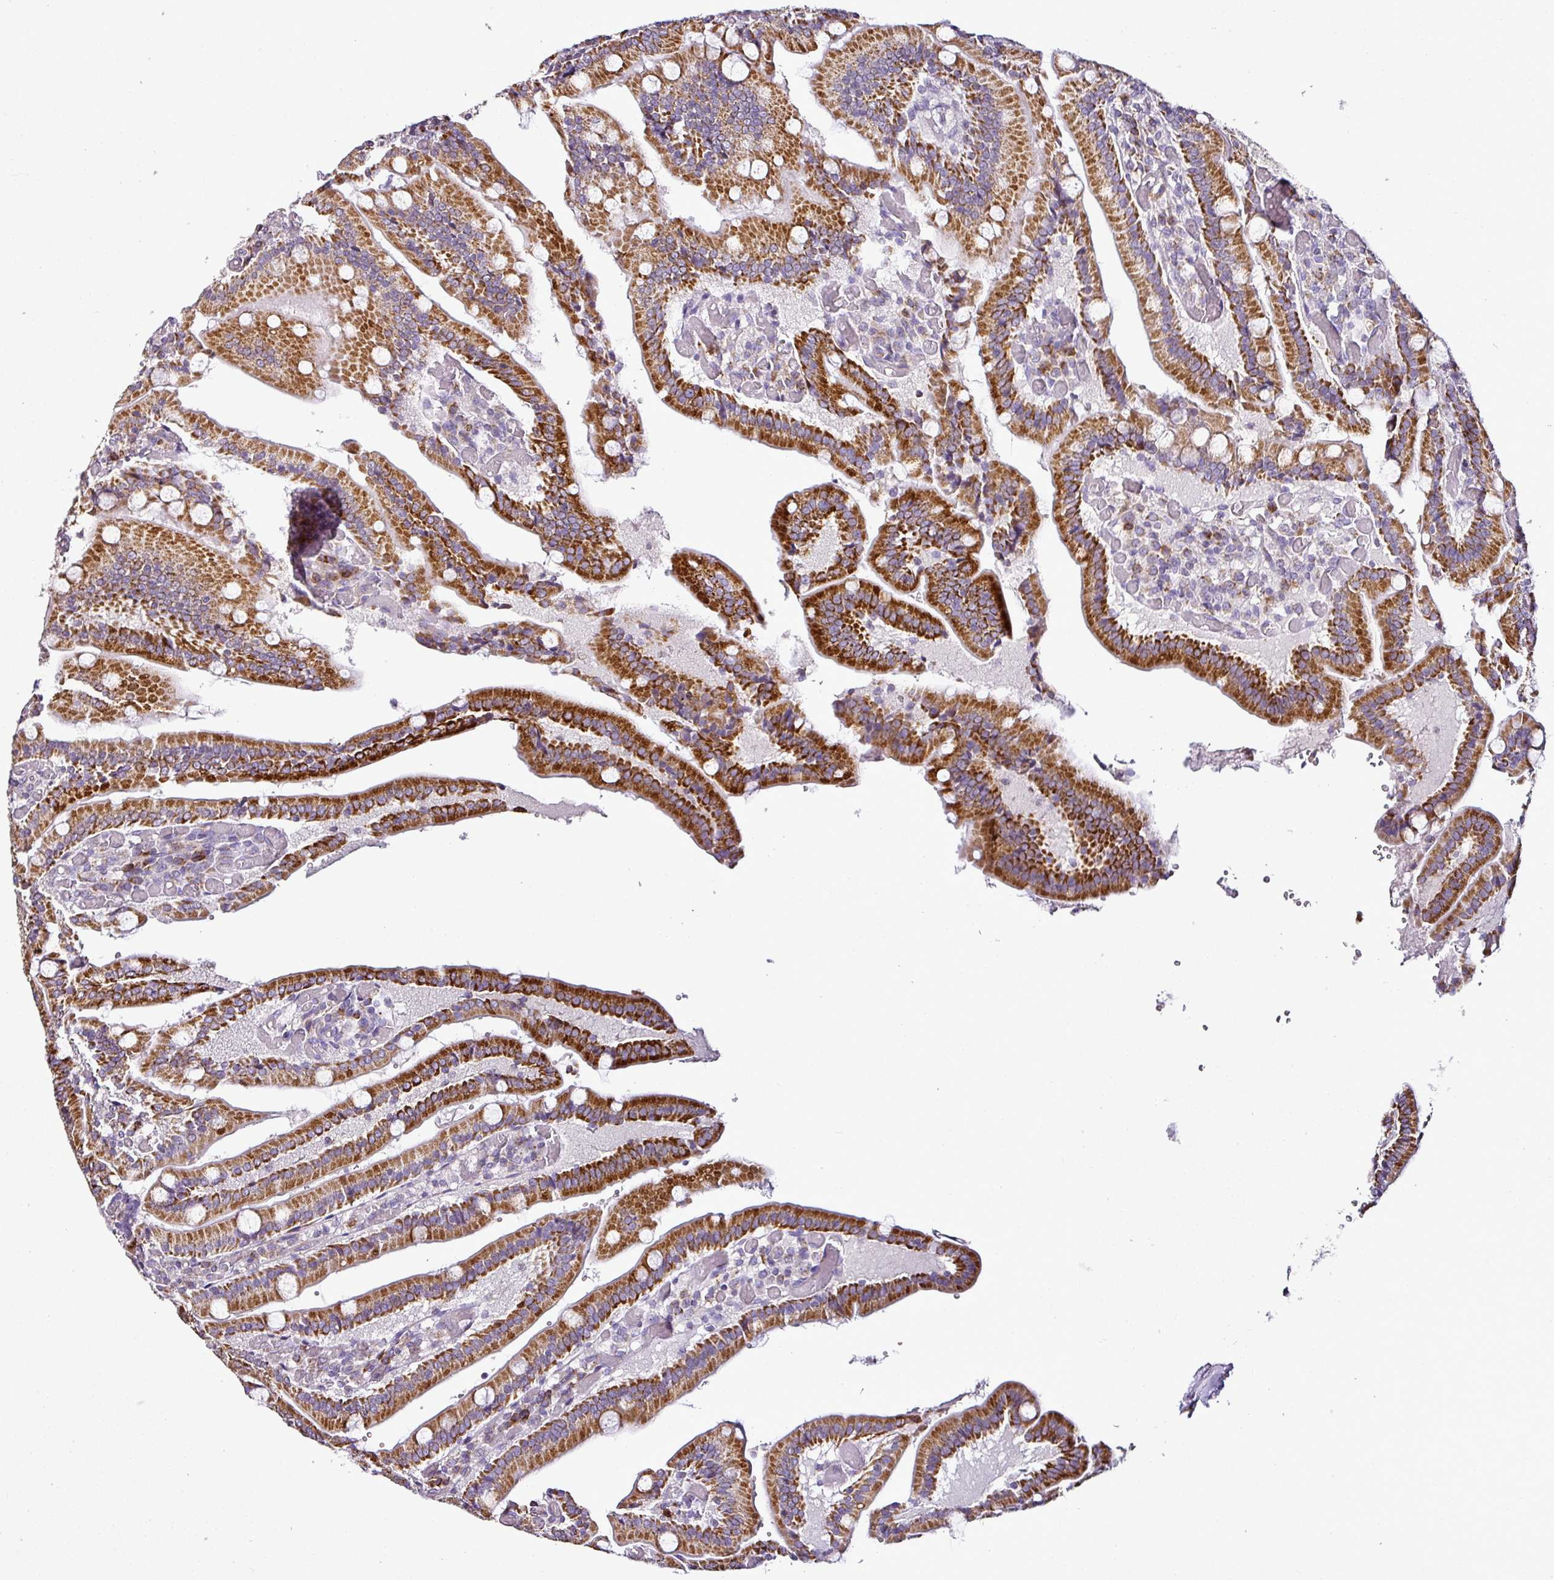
{"staining": {"intensity": "strong", "quantity": ">75%", "location": "cytoplasmic/membranous"}, "tissue": "duodenum", "cell_type": "Glandular cells", "image_type": "normal", "snomed": [{"axis": "morphology", "description": "Normal tissue, NOS"}, {"axis": "topography", "description": "Duodenum"}], "caption": "Unremarkable duodenum was stained to show a protein in brown. There is high levels of strong cytoplasmic/membranous expression in about >75% of glandular cells. Nuclei are stained in blue.", "gene": "DPAGT1", "patient": {"sex": "female", "age": 62}}